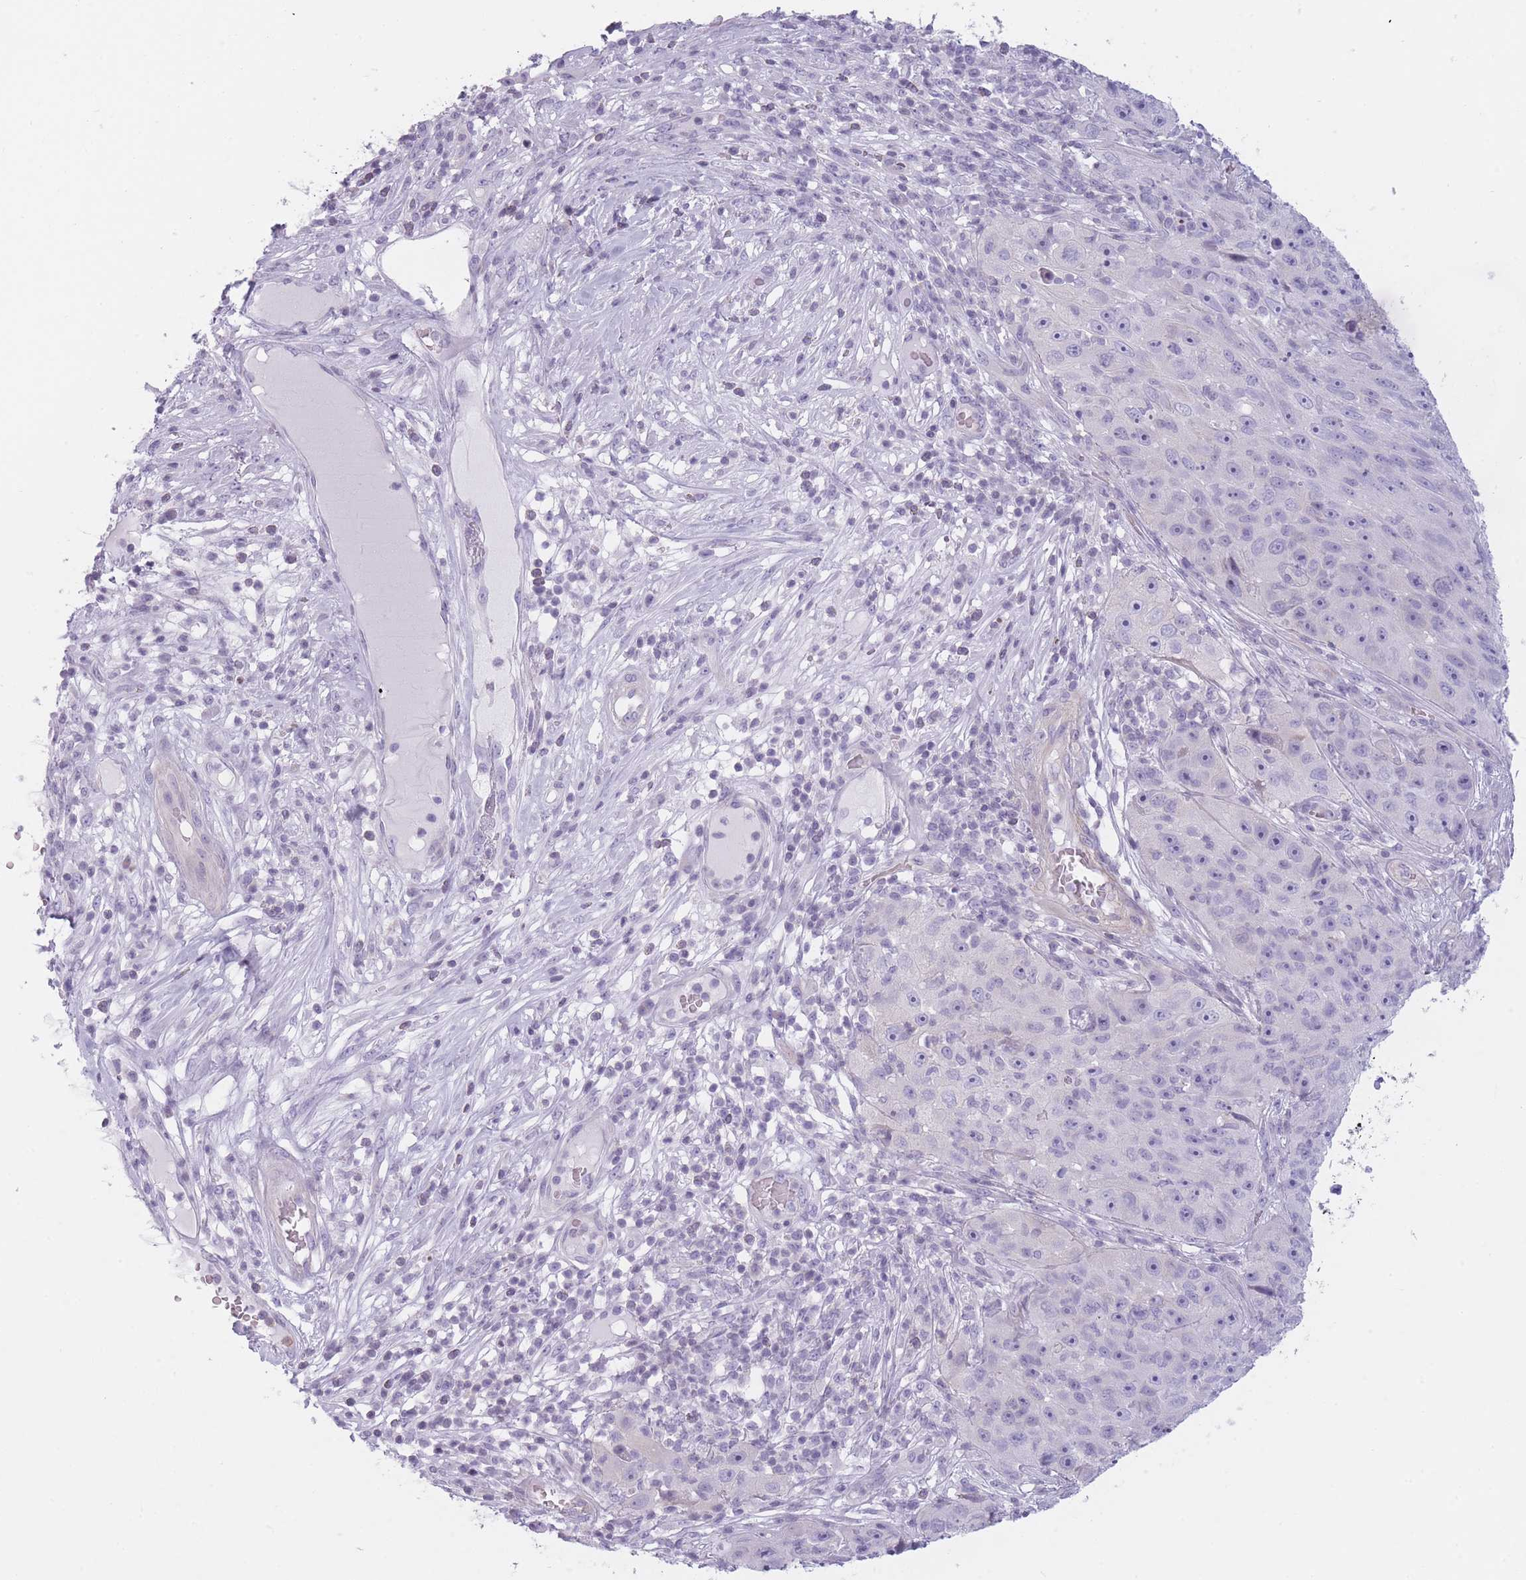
{"staining": {"intensity": "negative", "quantity": "none", "location": "none"}, "tissue": "skin cancer", "cell_type": "Tumor cells", "image_type": "cancer", "snomed": [{"axis": "morphology", "description": "Squamous cell carcinoma, NOS"}, {"axis": "topography", "description": "Skin"}], "caption": "Image shows no protein staining in tumor cells of squamous cell carcinoma (skin) tissue.", "gene": "GGT1", "patient": {"sex": "female", "age": 87}}